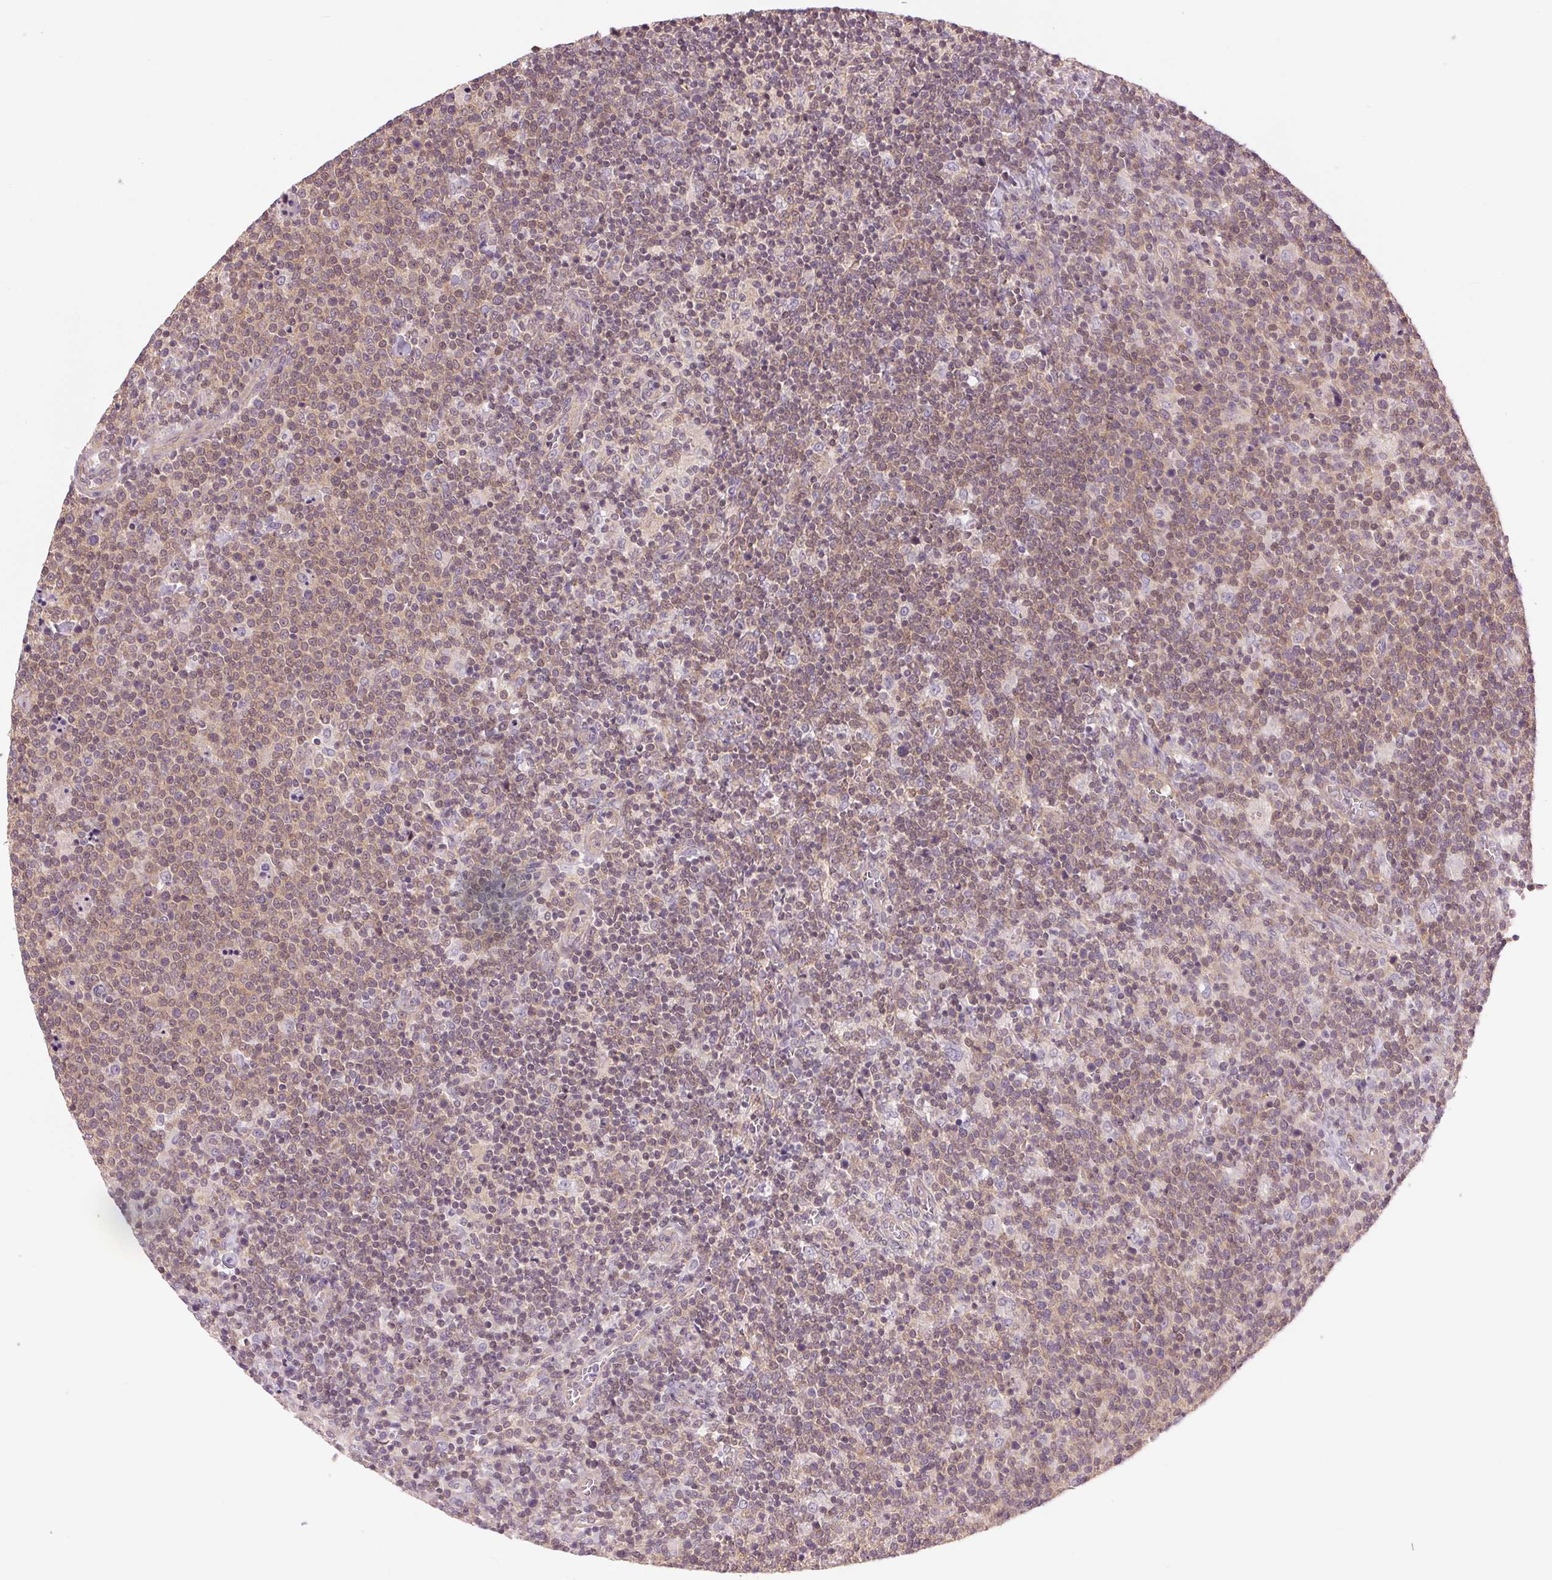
{"staining": {"intensity": "weak", "quantity": "25%-75%", "location": "cytoplasmic/membranous,nuclear"}, "tissue": "lymphoma", "cell_type": "Tumor cells", "image_type": "cancer", "snomed": [{"axis": "morphology", "description": "Malignant lymphoma, non-Hodgkin's type, High grade"}, {"axis": "topography", "description": "Lymph node"}], "caption": "Immunohistochemistry (IHC) image of neoplastic tissue: high-grade malignant lymphoma, non-Hodgkin's type stained using immunohistochemistry (IHC) demonstrates low levels of weak protein expression localized specifically in the cytoplasmic/membranous and nuclear of tumor cells, appearing as a cytoplasmic/membranous and nuclear brown color.", "gene": "SH3RF2", "patient": {"sex": "male", "age": 61}}